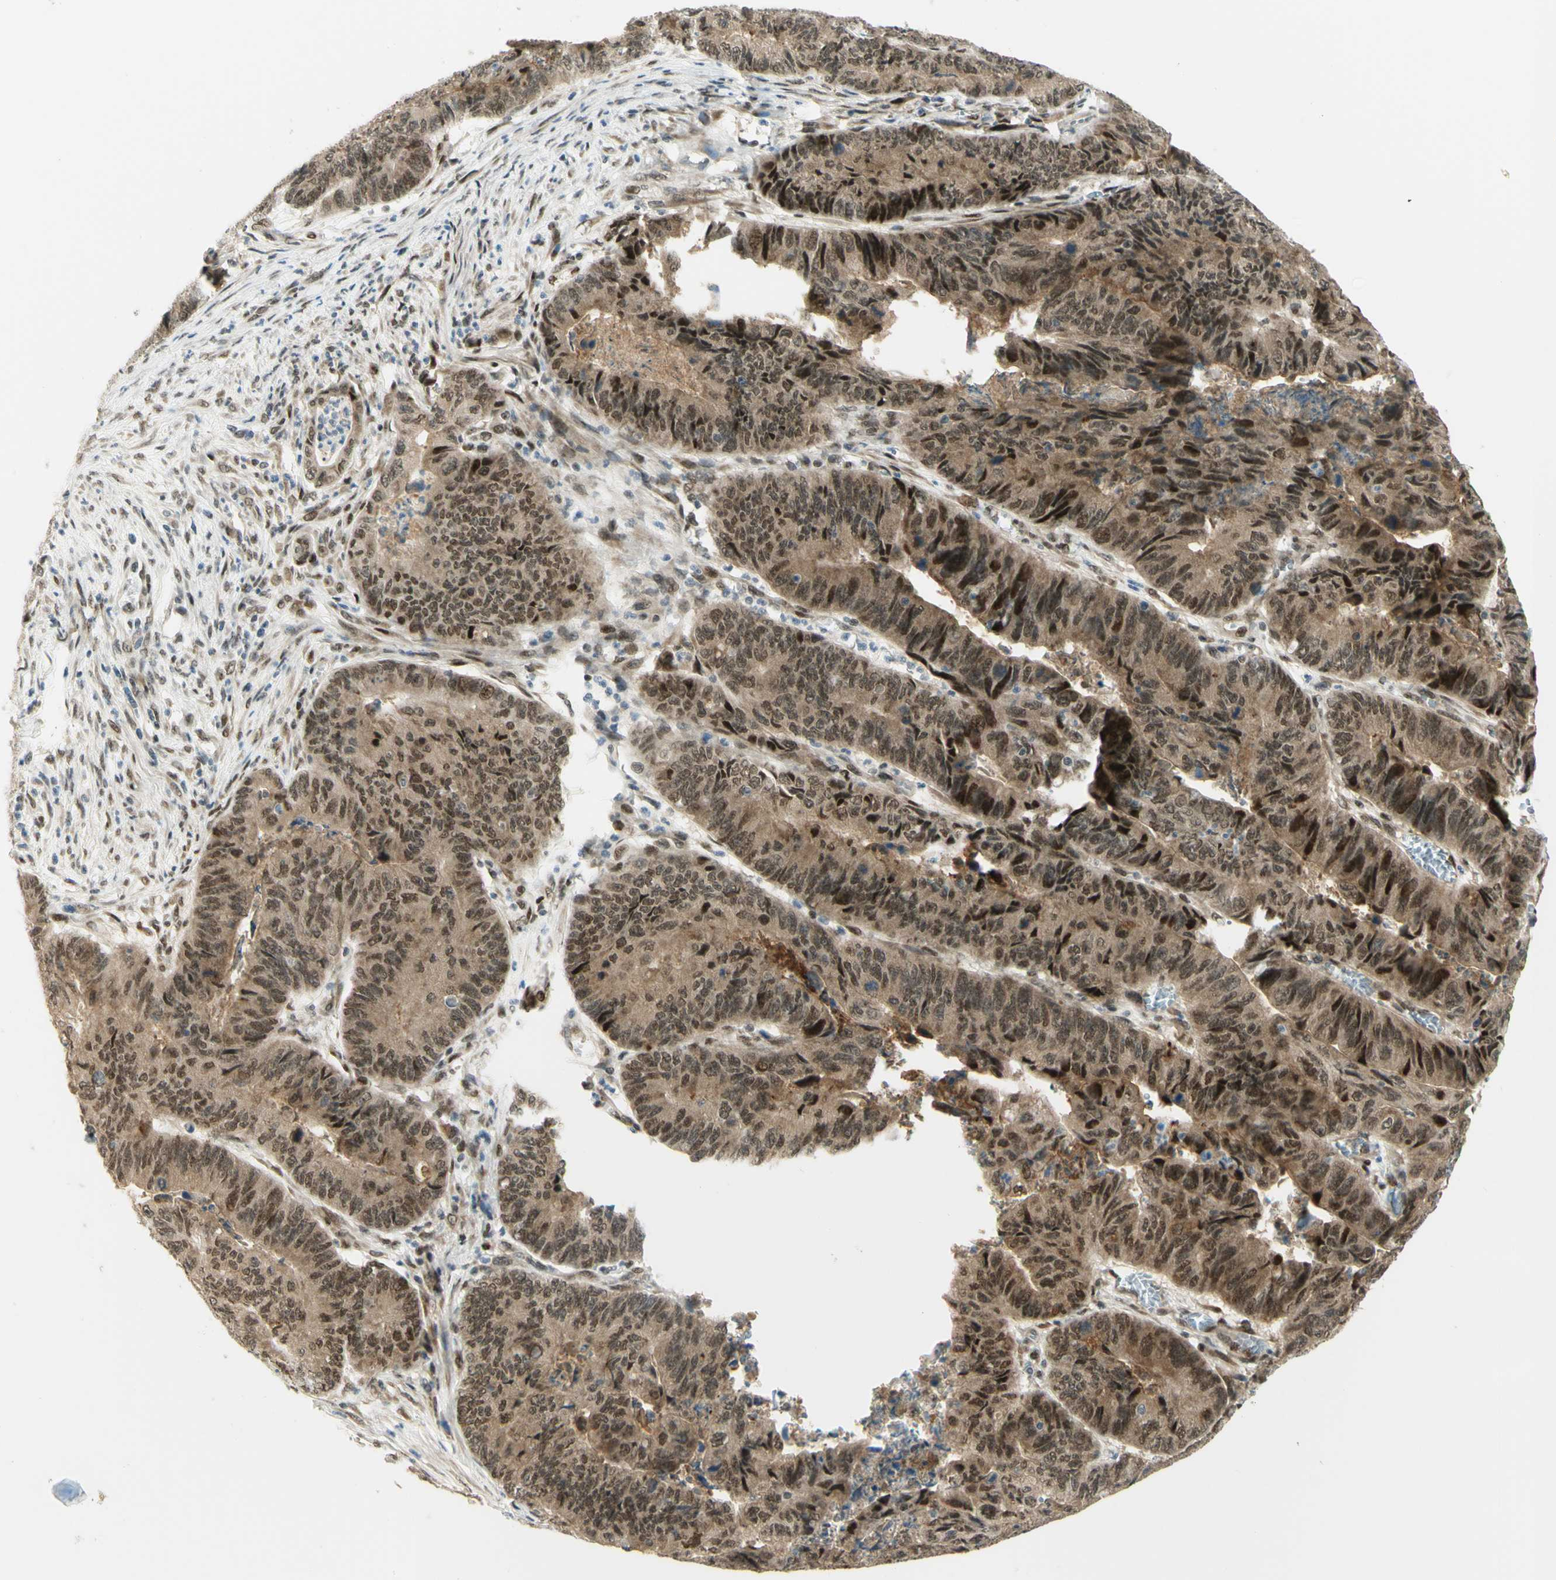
{"staining": {"intensity": "strong", "quantity": ">75%", "location": "cytoplasmic/membranous,nuclear"}, "tissue": "stomach cancer", "cell_type": "Tumor cells", "image_type": "cancer", "snomed": [{"axis": "morphology", "description": "Adenocarcinoma, NOS"}, {"axis": "topography", "description": "Stomach, lower"}], "caption": "A high-resolution image shows immunohistochemistry (IHC) staining of adenocarcinoma (stomach), which demonstrates strong cytoplasmic/membranous and nuclear expression in approximately >75% of tumor cells. The protein is shown in brown color, while the nuclei are stained blue.", "gene": "DDX1", "patient": {"sex": "male", "age": 77}}